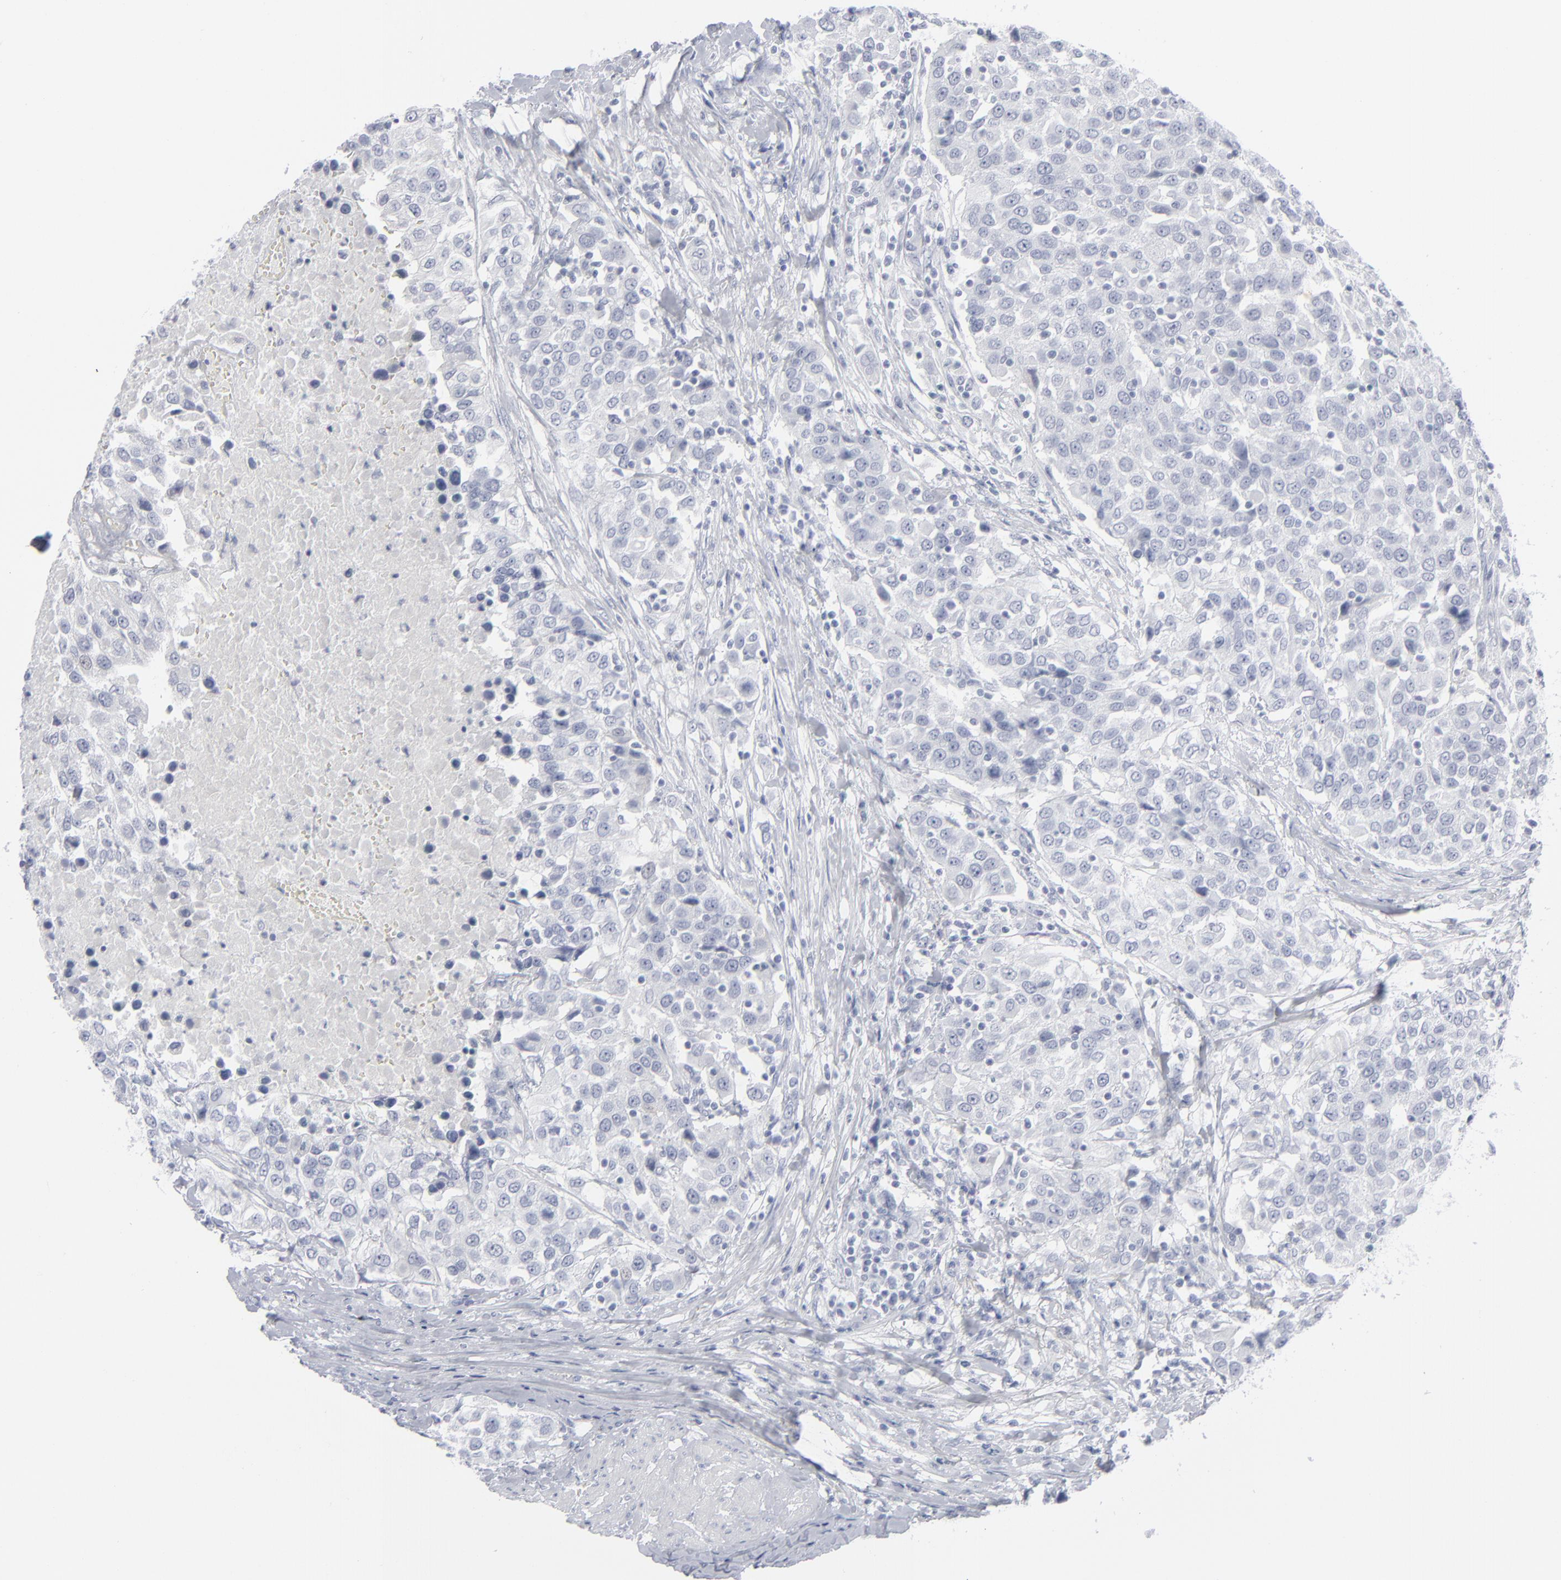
{"staining": {"intensity": "negative", "quantity": "none", "location": "none"}, "tissue": "urothelial cancer", "cell_type": "Tumor cells", "image_type": "cancer", "snomed": [{"axis": "morphology", "description": "Urothelial carcinoma, High grade"}, {"axis": "topography", "description": "Urinary bladder"}], "caption": "An immunohistochemistry micrograph of urothelial cancer is shown. There is no staining in tumor cells of urothelial cancer. The staining is performed using DAB (3,3'-diaminobenzidine) brown chromogen with nuclei counter-stained in using hematoxylin.", "gene": "MSLN", "patient": {"sex": "female", "age": 80}}